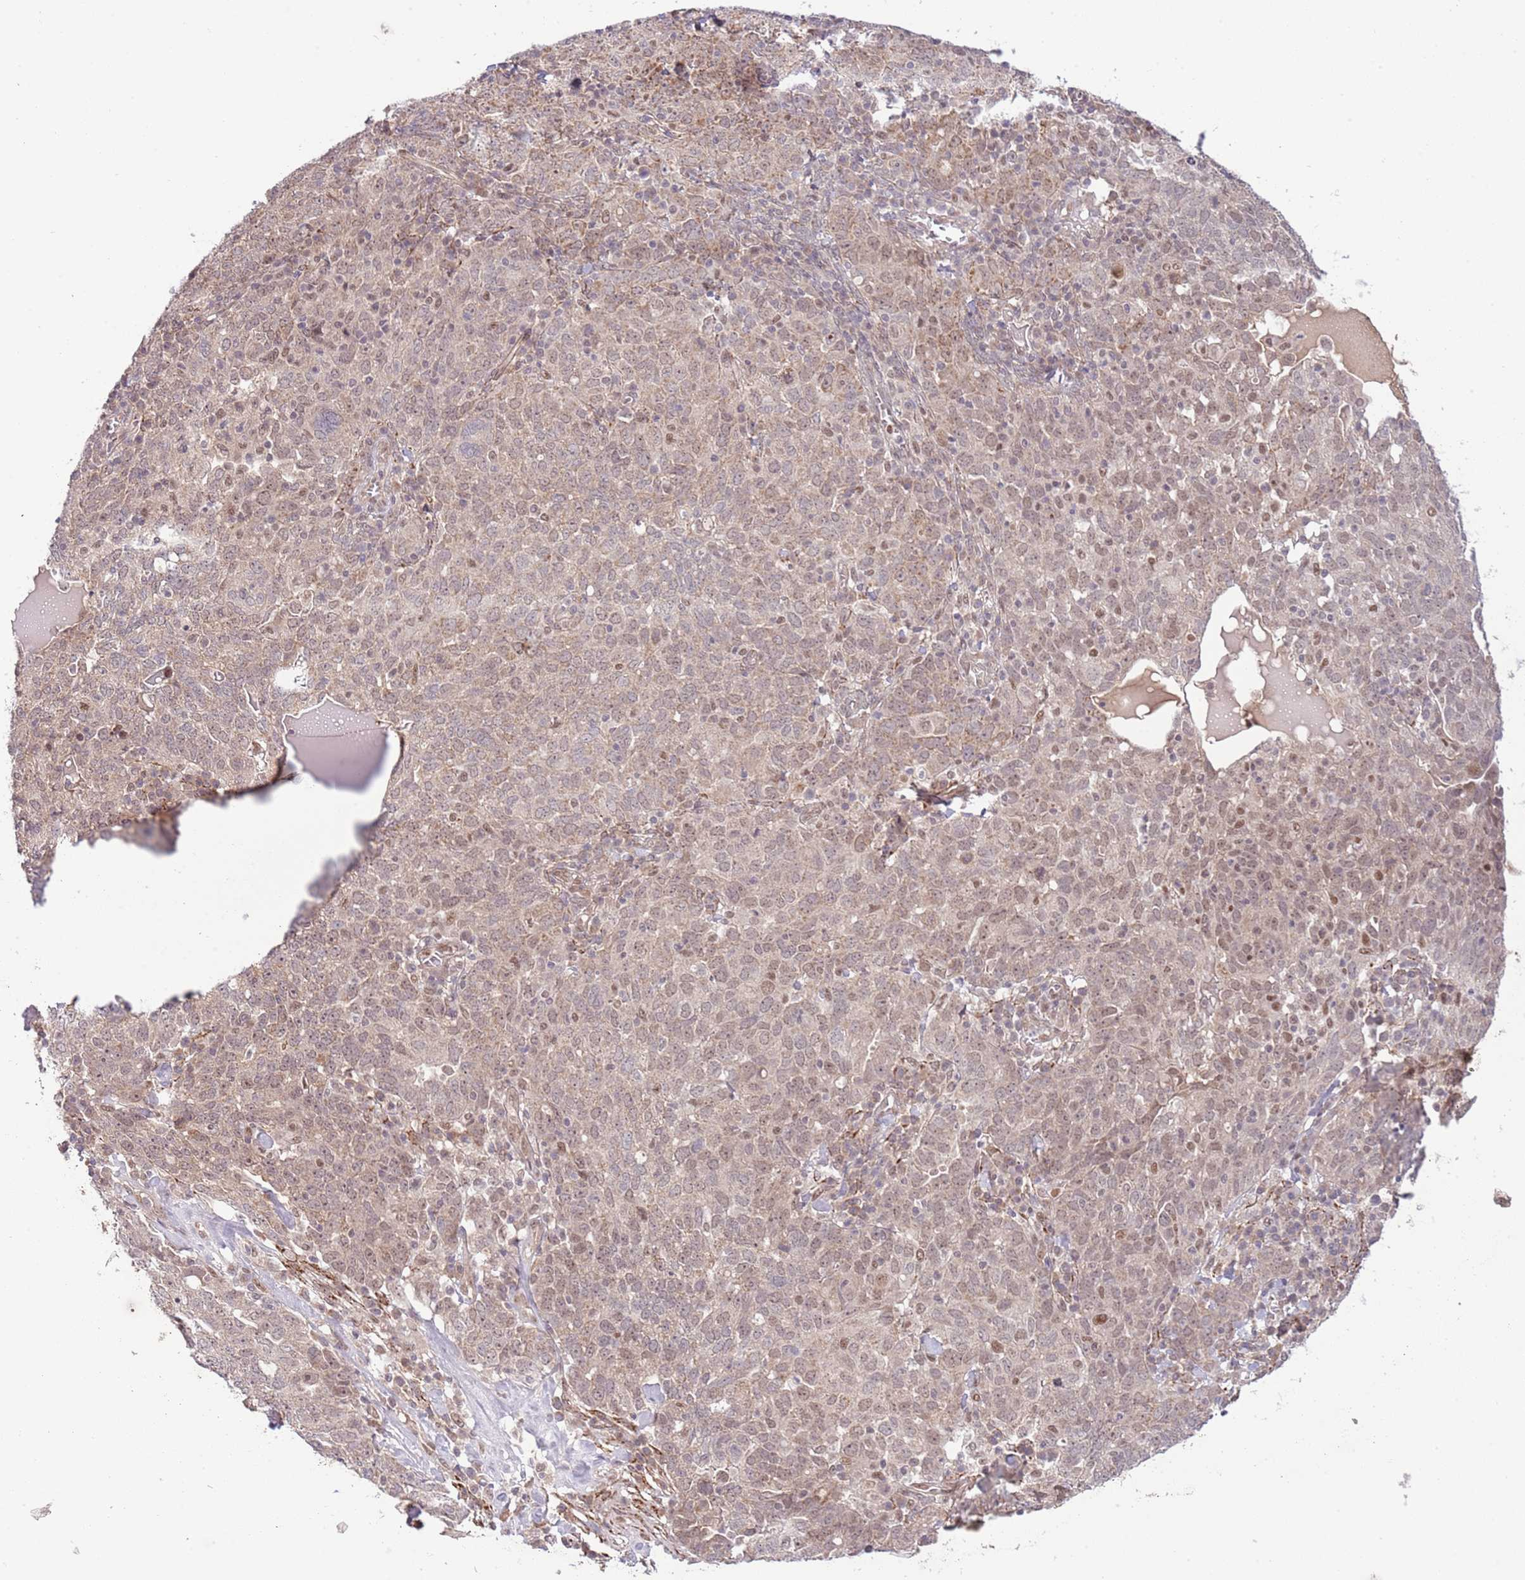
{"staining": {"intensity": "weak", "quantity": ">75%", "location": "cytoplasmic/membranous,nuclear"}, "tissue": "ovarian cancer", "cell_type": "Tumor cells", "image_type": "cancer", "snomed": [{"axis": "morphology", "description": "Carcinoma, endometroid"}, {"axis": "topography", "description": "Ovary"}], "caption": "Immunohistochemistry (DAB (3,3'-diaminobenzidine)) staining of ovarian cancer shows weak cytoplasmic/membranous and nuclear protein staining in about >75% of tumor cells.", "gene": "CHD1", "patient": {"sex": "female", "age": 62}}